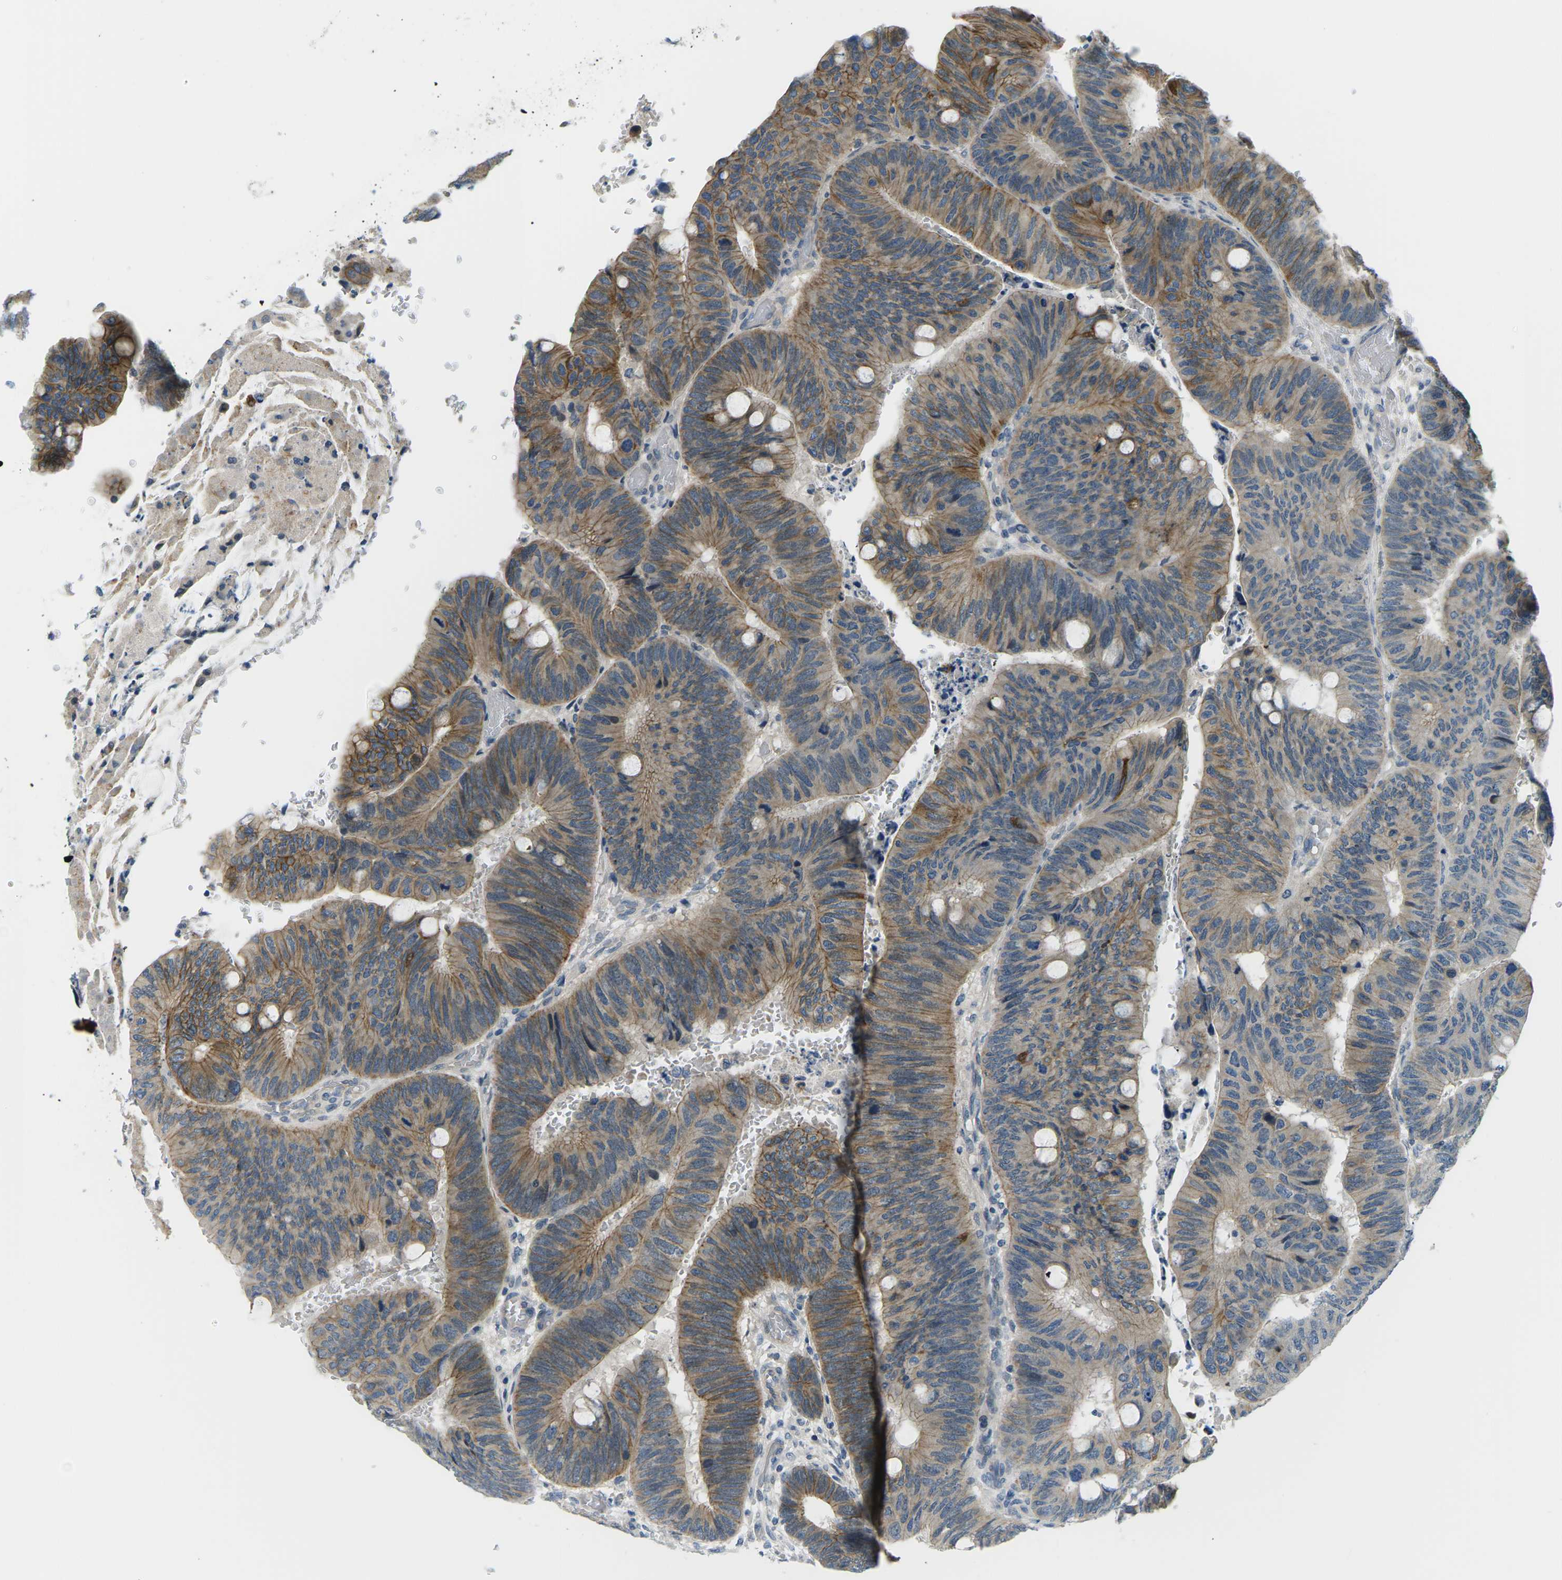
{"staining": {"intensity": "moderate", "quantity": ">75%", "location": "cytoplasmic/membranous"}, "tissue": "colorectal cancer", "cell_type": "Tumor cells", "image_type": "cancer", "snomed": [{"axis": "morphology", "description": "Normal tissue, NOS"}, {"axis": "morphology", "description": "Adenocarcinoma, NOS"}, {"axis": "topography", "description": "Rectum"}], "caption": "Protein expression analysis of human colorectal adenocarcinoma reveals moderate cytoplasmic/membranous positivity in about >75% of tumor cells. The protein is shown in brown color, while the nuclei are stained blue.", "gene": "CTNND1", "patient": {"sex": "male", "age": 92}}